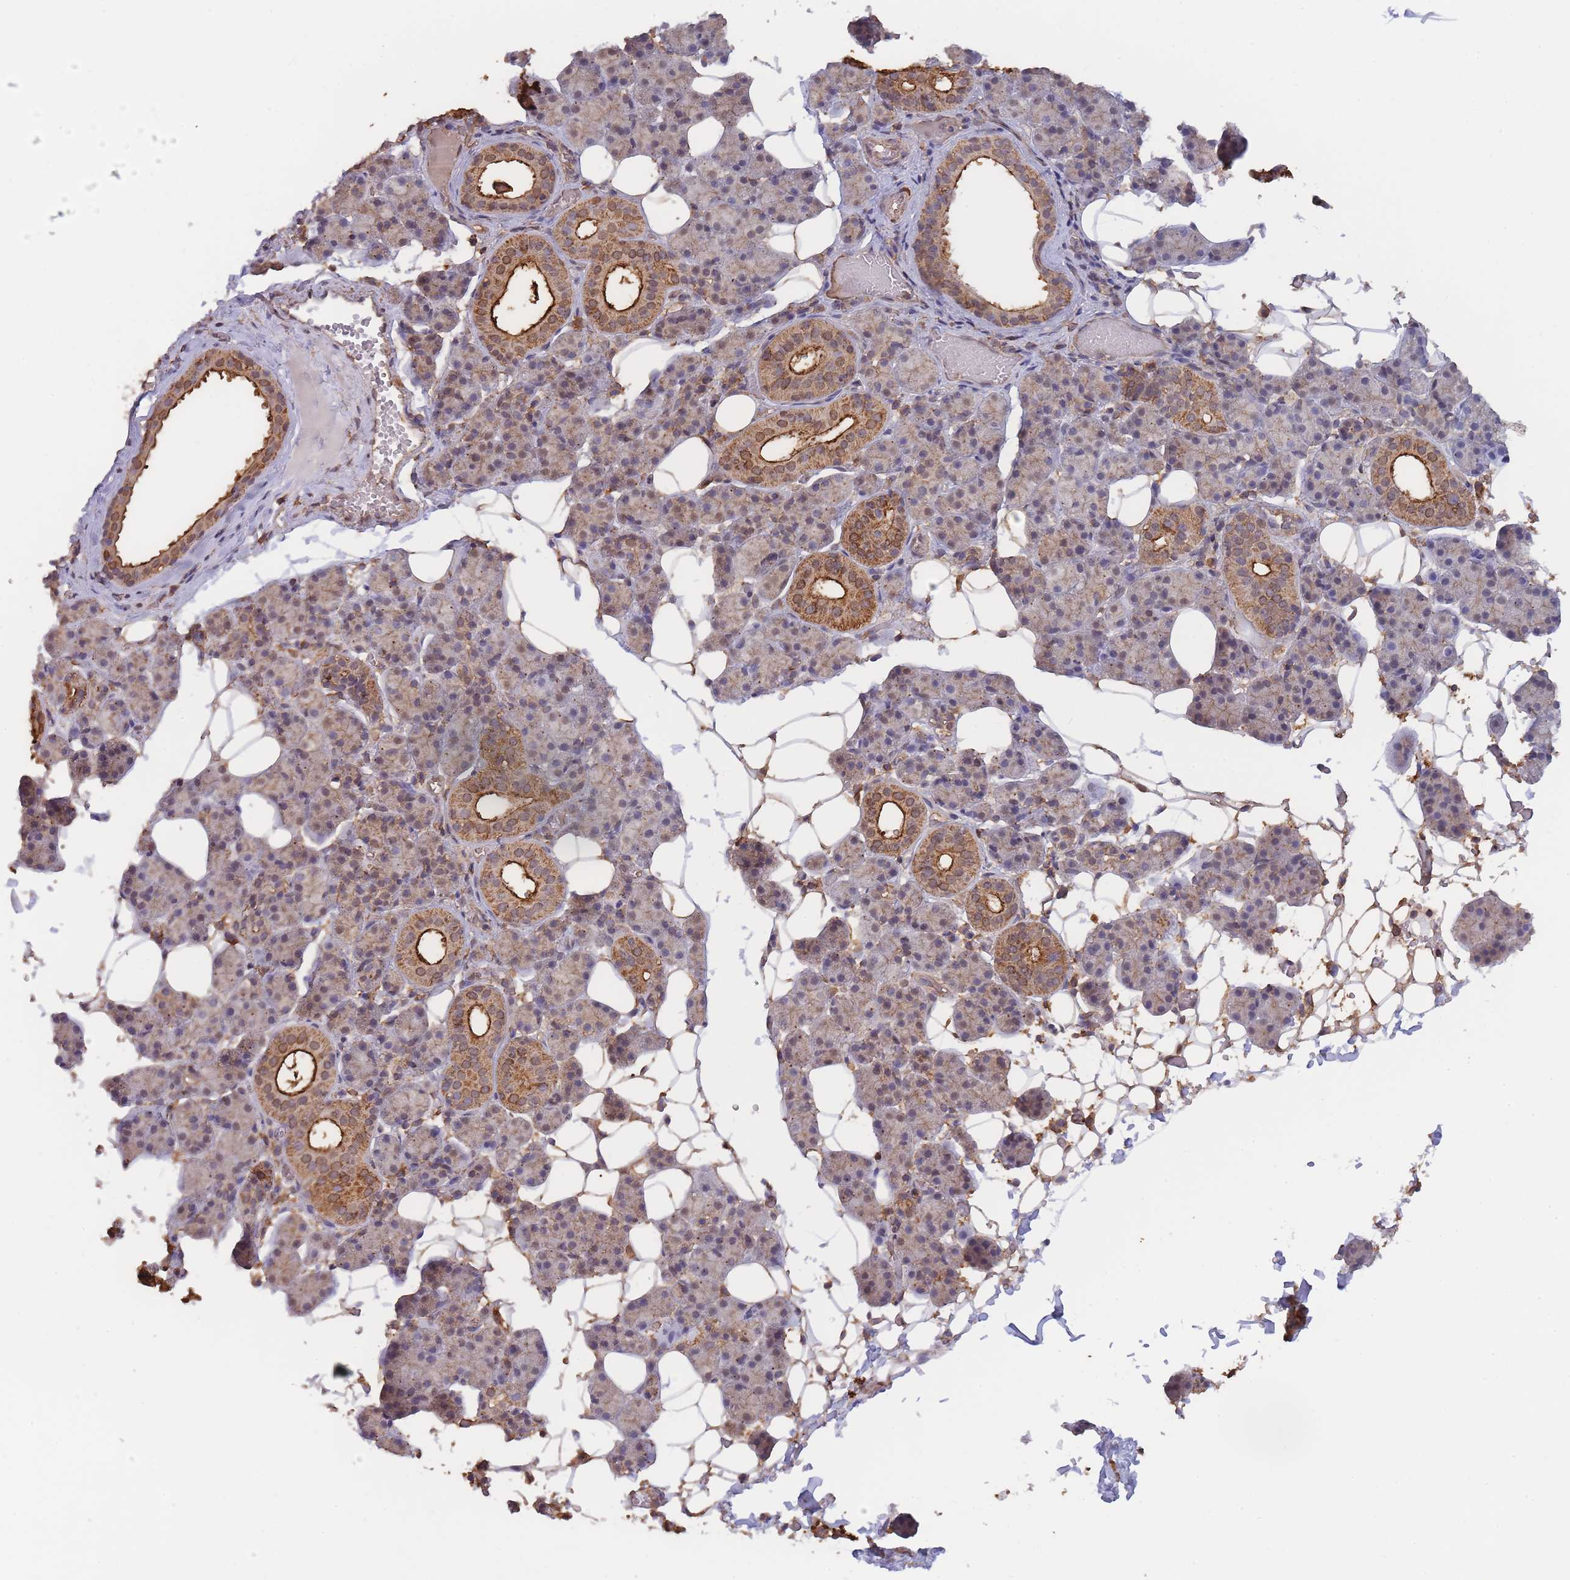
{"staining": {"intensity": "moderate", "quantity": "<25%", "location": "cytoplasmic/membranous"}, "tissue": "salivary gland", "cell_type": "Glandular cells", "image_type": "normal", "snomed": [{"axis": "morphology", "description": "Normal tissue, NOS"}, {"axis": "topography", "description": "Salivary gland"}], "caption": "The immunohistochemical stain shows moderate cytoplasmic/membranous staining in glandular cells of unremarkable salivary gland. The protein of interest is stained brown, and the nuclei are stained in blue (DAB IHC with brightfield microscopy, high magnification).", "gene": "METRN", "patient": {"sex": "female", "age": 33}}